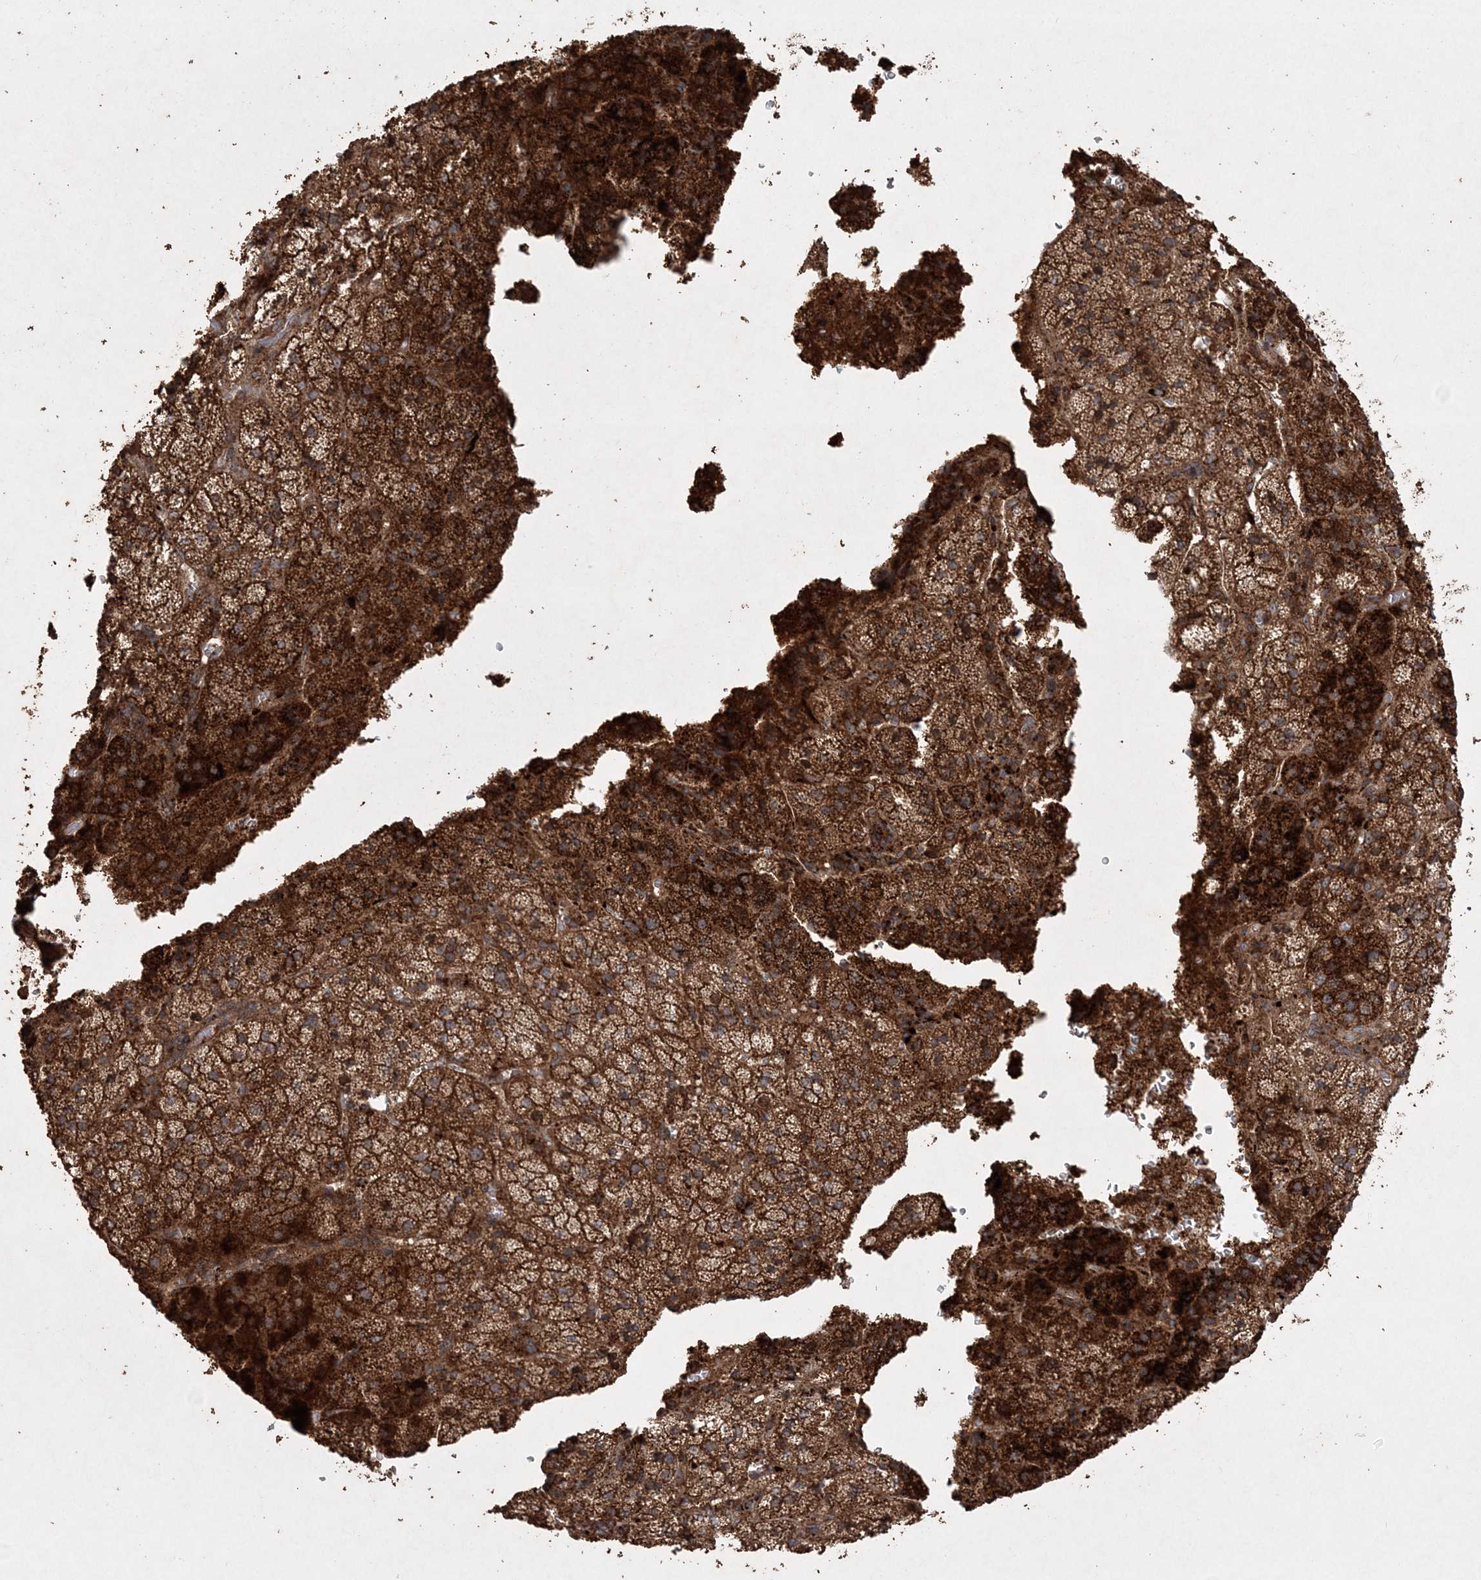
{"staining": {"intensity": "strong", "quantity": ">75%", "location": "cytoplasmic/membranous"}, "tissue": "adrenal gland", "cell_type": "Glandular cells", "image_type": "normal", "snomed": [{"axis": "morphology", "description": "Normal tissue, NOS"}, {"axis": "topography", "description": "Adrenal gland"}], "caption": "This photomicrograph exhibits immunohistochemistry (IHC) staining of benign human adrenal gland, with high strong cytoplasmic/membranous expression in approximately >75% of glandular cells.", "gene": "TTC7A", "patient": {"sex": "female", "age": 44}}